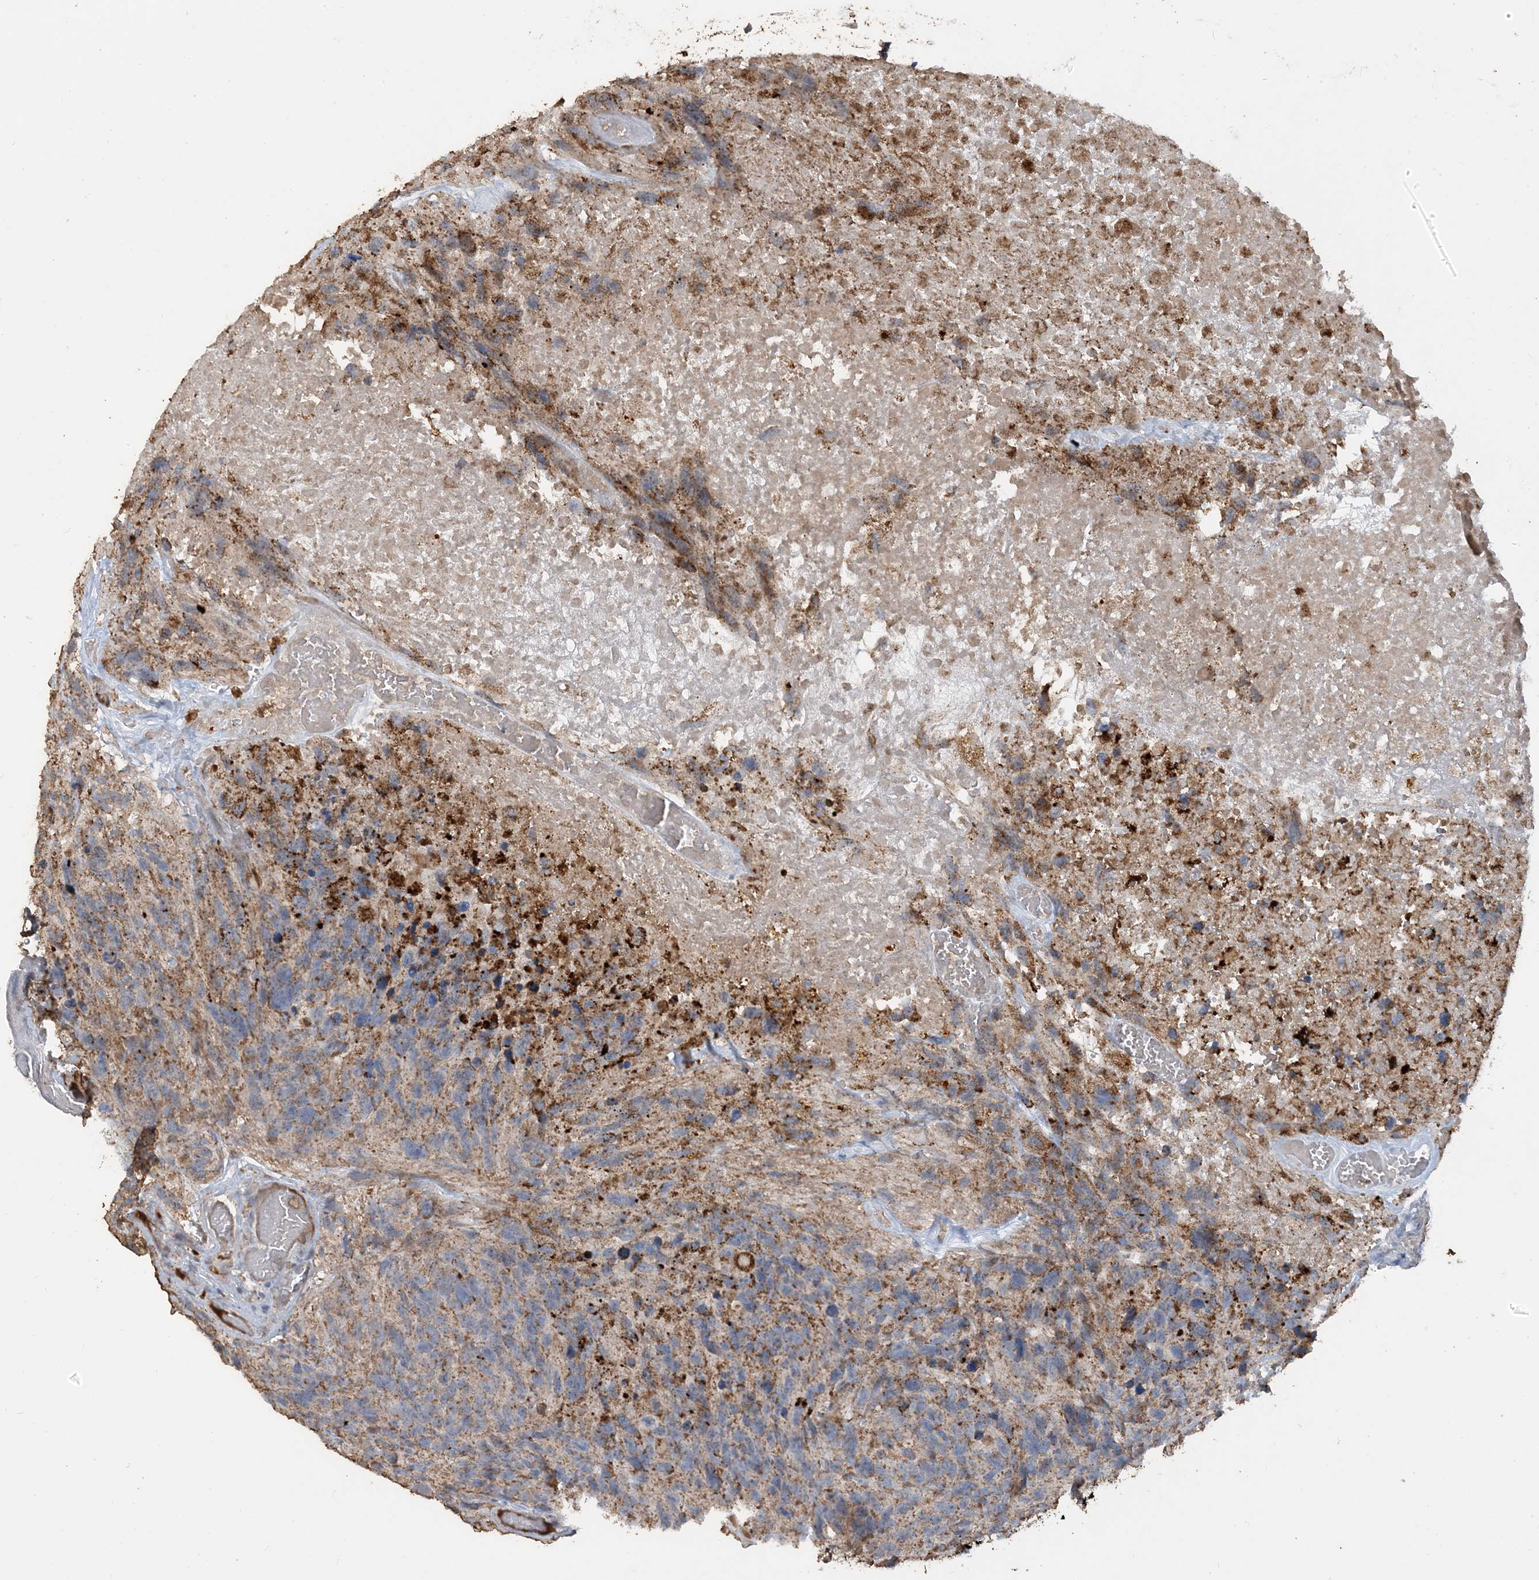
{"staining": {"intensity": "weak", "quantity": "25%-75%", "location": "cytoplasmic/membranous"}, "tissue": "glioma", "cell_type": "Tumor cells", "image_type": "cancer", "snomed": [{"axis": "morphology", "description": "Glioma, malignant, High grade"}, {"axis": "topography", "description": "Brain"}], "caption": "A low amount of weak cytoplasmic/membranous positivity is present in about 25%-75% of tumor cells in glioma tissue. The staining was performed using DAB (3,3'-diaminobenzidine), with brown indicating positive protein expression. Nuclei are stained blue with hematoxylin.", "gene": "SFMBT2", "patient": {"sex": "male", "age": 69}}